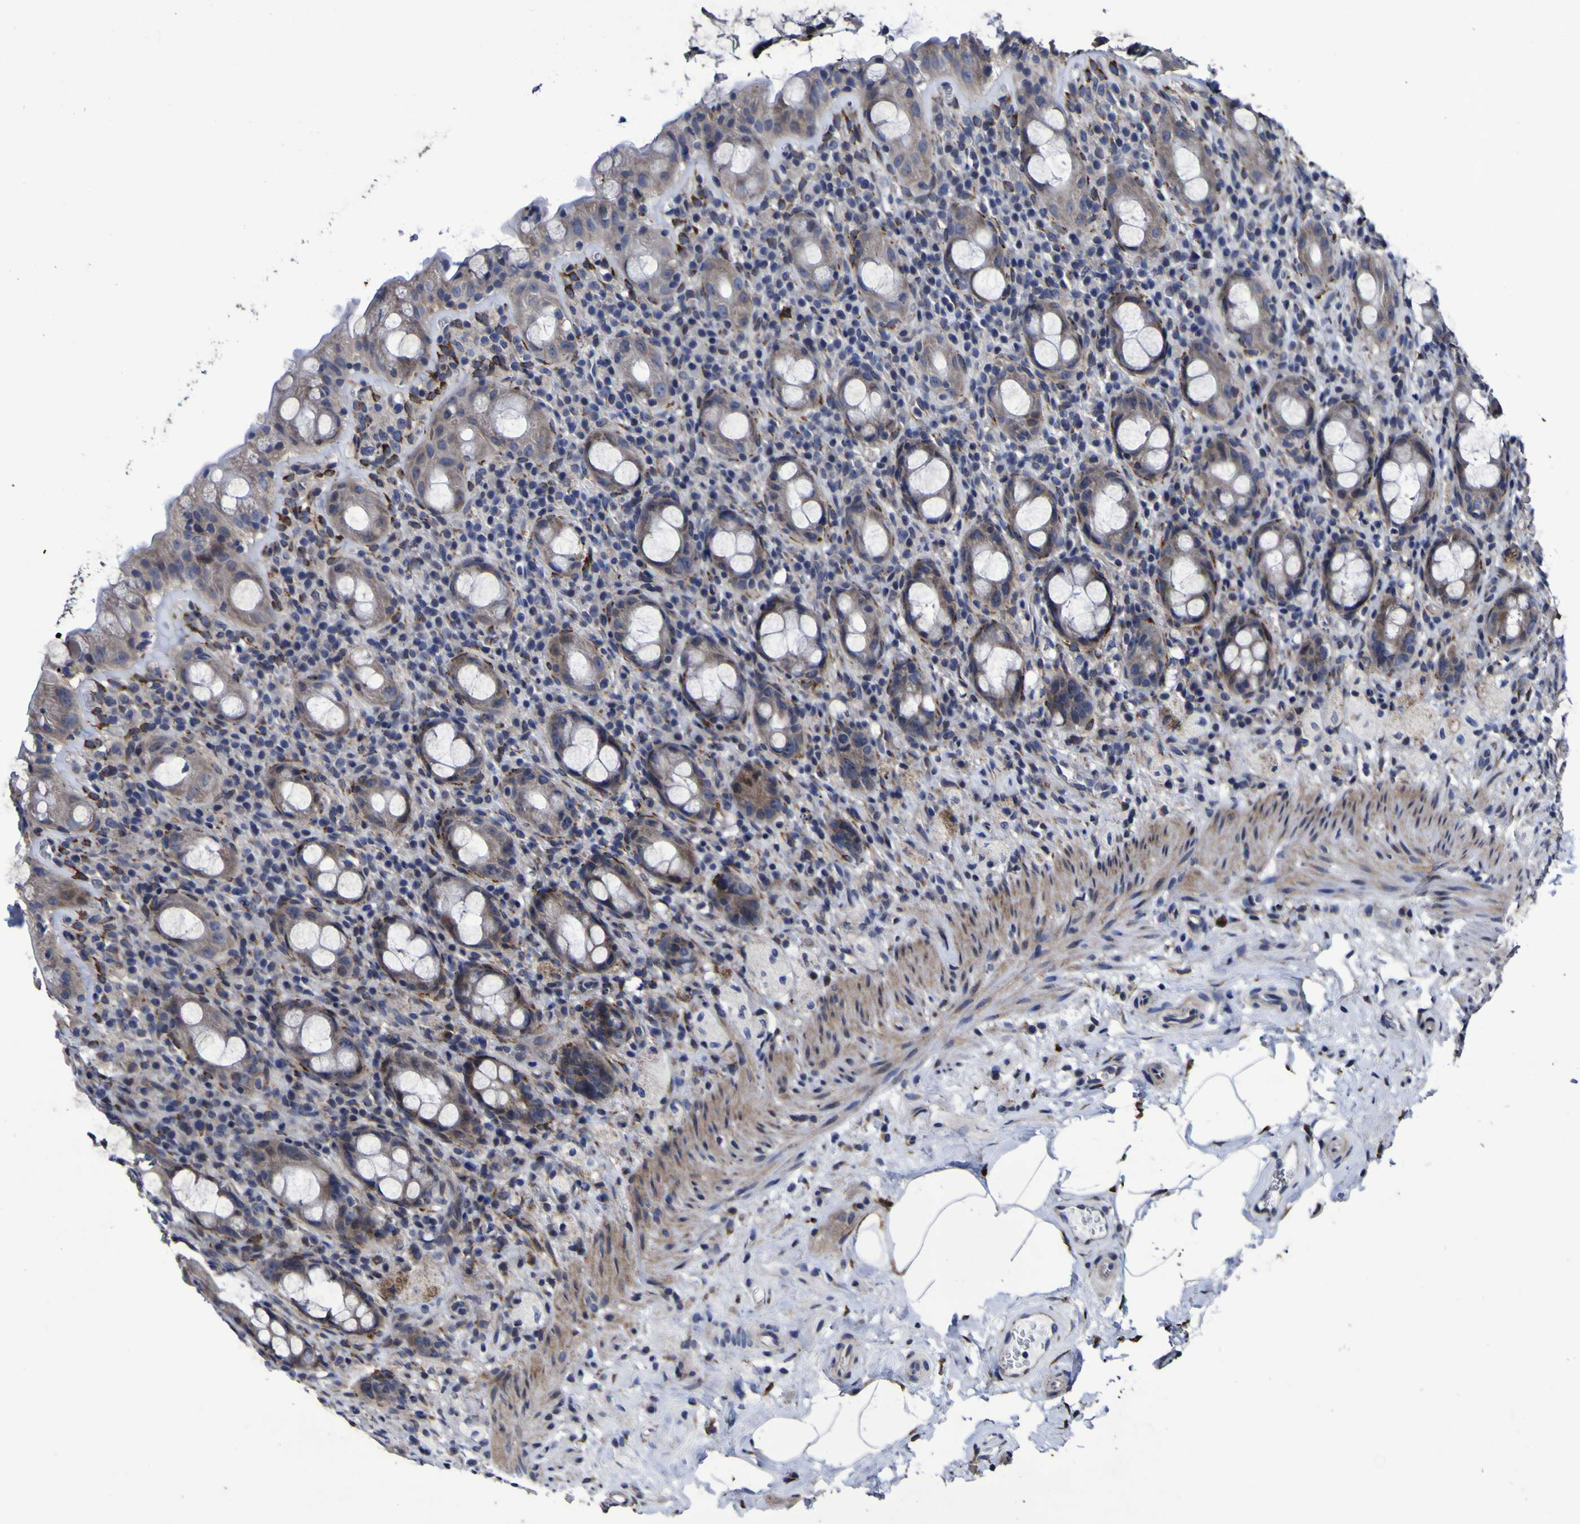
{"staining": {"intensity": "weak", "quantity": ">75%", "location": "cytoplasmic/membranous"}, "tissue": "rectum", "cell_type": "Glandular cells", "image_type": "normal", "snomed": [{"axis": "morphology", "description": "Normal tissue, NOS"}, {"axis": "topography", "description": "Rectum"}], "caption": "Rectum stained with immunohistochemistry (IHC) reveals weak cytoplasmic/membranous expression in about >75% of glandular cells. (Brightfield microscopy of DAB IHC at high magnification).", "gene": "P3H1", "patient": {"sex": "male", "age": 44}}